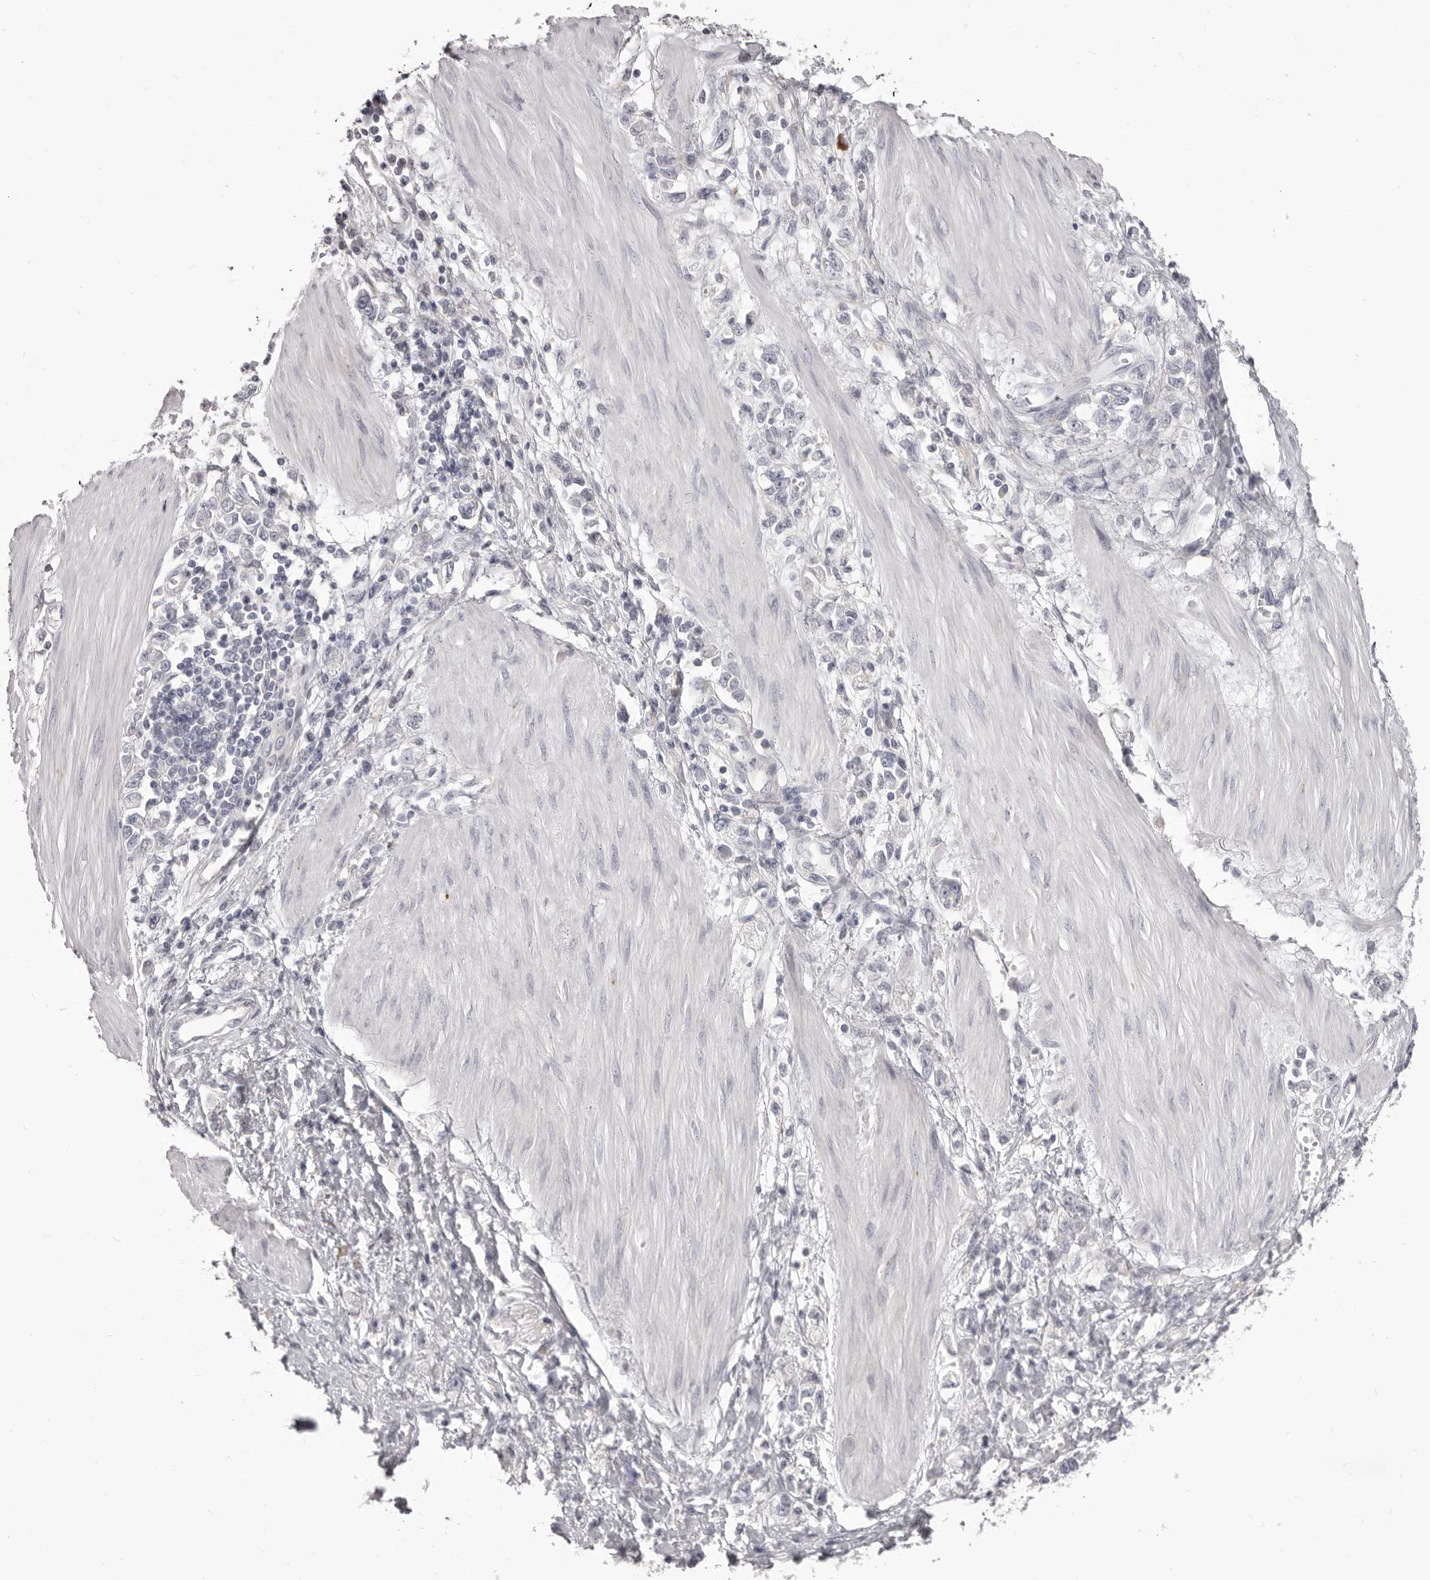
{"staining": {"intensity": "negative", "quantity": "none", "location": "none"}, "tissue": "stomach cancer", "cell_type": "Tumor cells", "image_type": "cancer", "snomed": [{"axis": "morphology", "description": "Adenocarcinoma, NOS"}, {"axis": "topography", "description": "Stomach"}], "caption": "Adenocarcinoma (stomach) was stained to show a protein in brown. There is no significant positivity in tumor cells.", "gene": "OTUD3", "patient": {"sex": "female", "age": 76}}